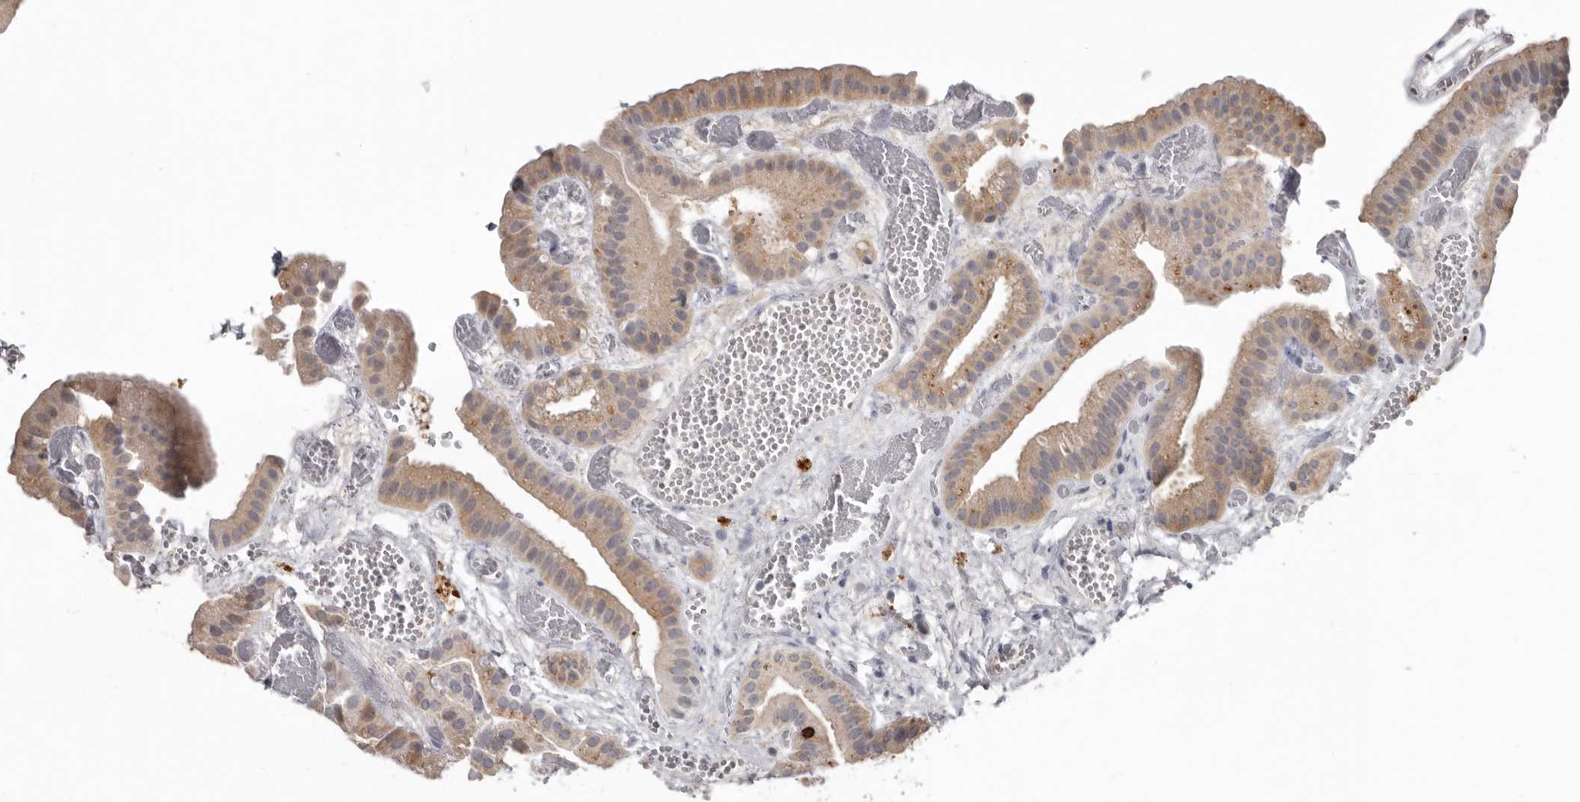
{"staining": {"intensity": "moderate", "quantity": ">75%", "location": "cytoplasmic/membranous"}, "tissue": "gallbladder", "cell_type": "Glandular cells", "image_type": "normal", "snomed": [{"axis": "morphology", "description": "Normal tissue, NOS"}, {"axis": "topography", "description": "Gallbladder"}], "caption": "Moderate cytoplasmic/membranous staining for a protein is identified in about >75% of glandular cells of unremarkable gallbladder using IHC.", "gene": "CDCA8", "patient": {"sex": "female", "age": 64}}